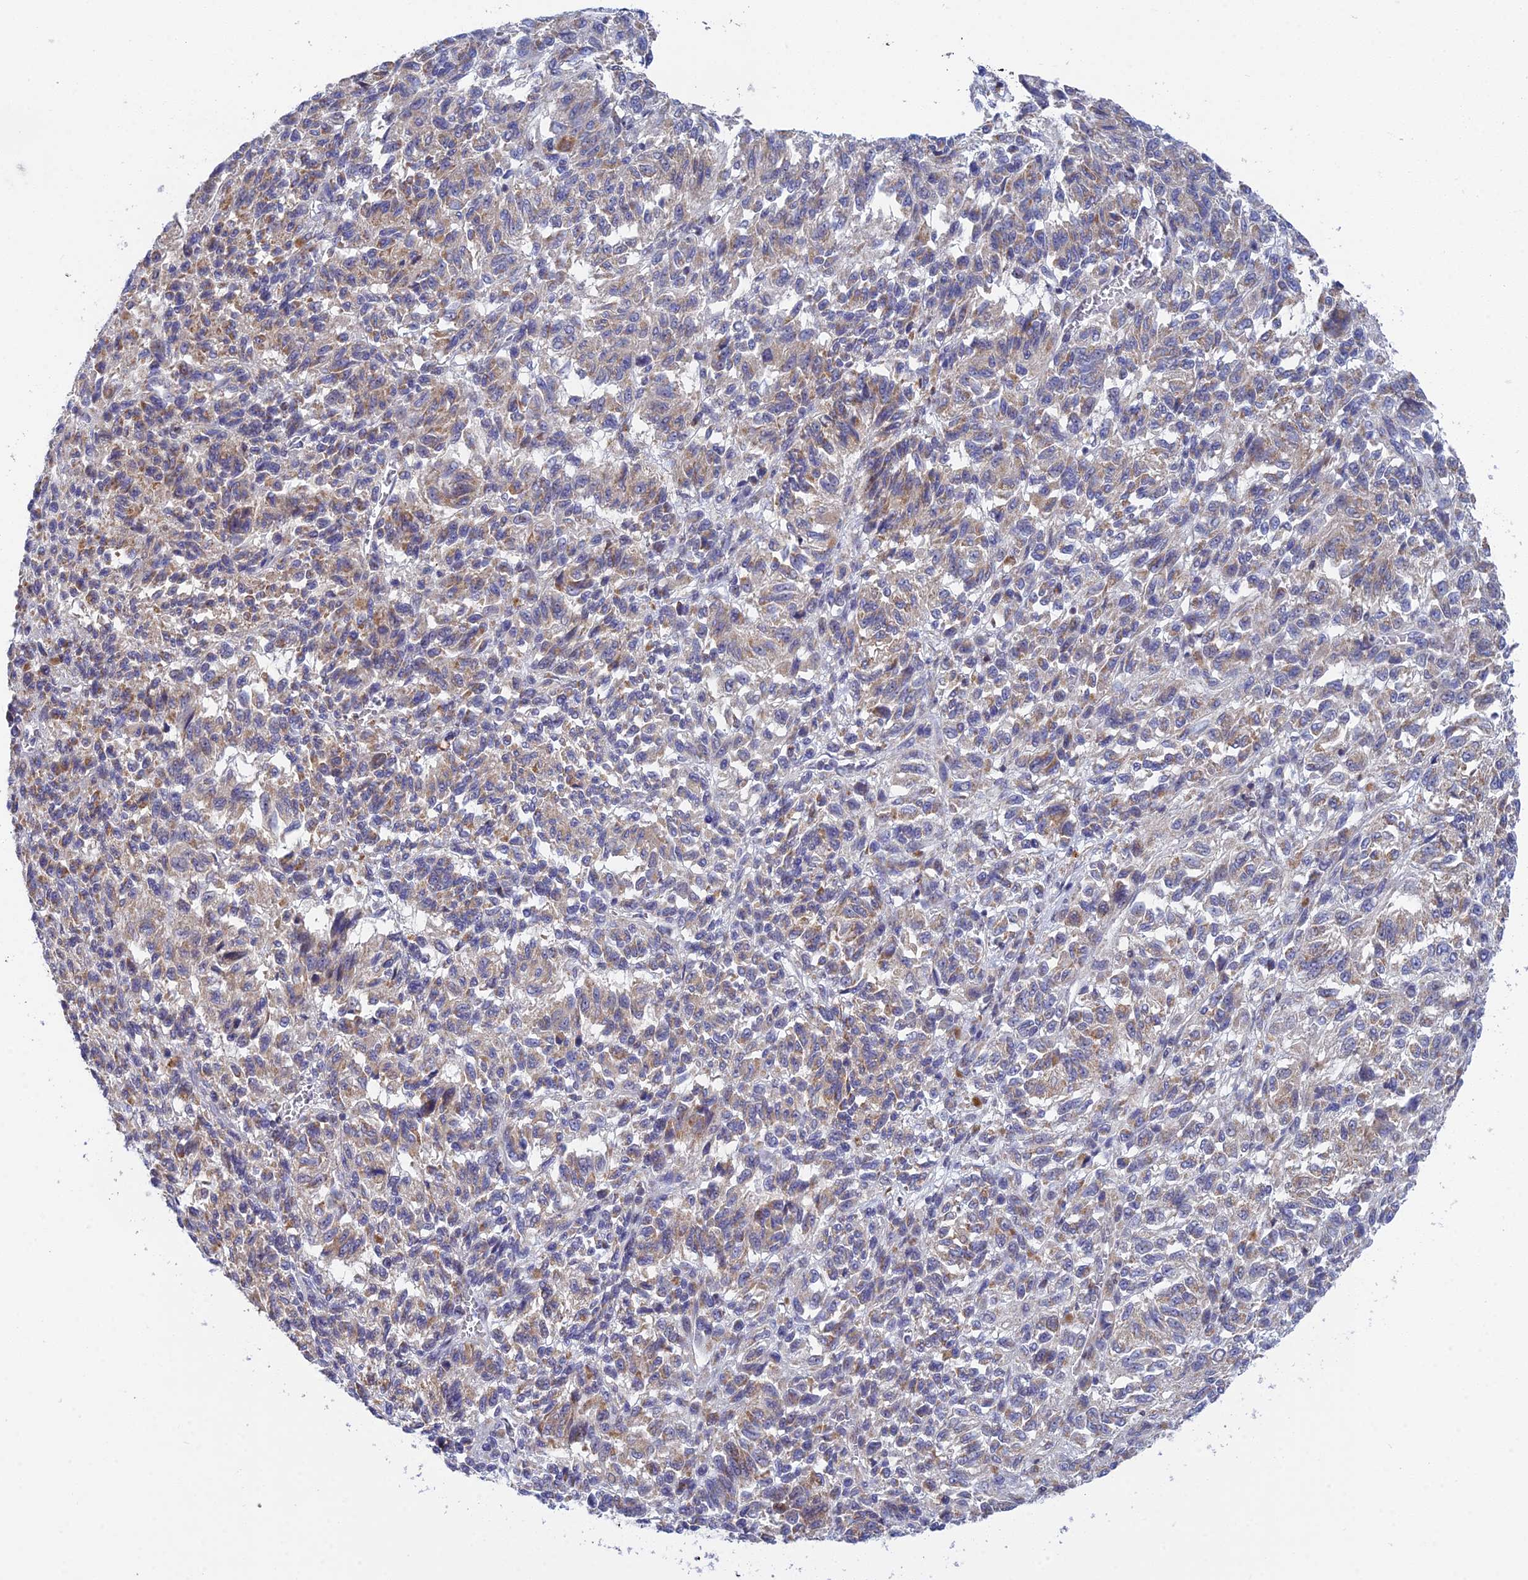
{"staining": {"intensity": "weak", "quantity": ">75%", "location": "cytoplasmic/membranous"}, "tissue": "melanoma", "cell_type": "Tumor cells", "image_type": "cancer", "snomed": [{"axis": "morphology", "description": "Malignant melanoma, Metastatic site"}, {"axis": "topography", "description": "Lung"}], "caption": "IHC image of melanoma stained for a protein (brown), which displays low levels of weak cytoplasmic/membranous positivity in approximately >75% of tumor cells.", "gene": "ELOA2", "patient": {"sex": "male", "age": 64}}